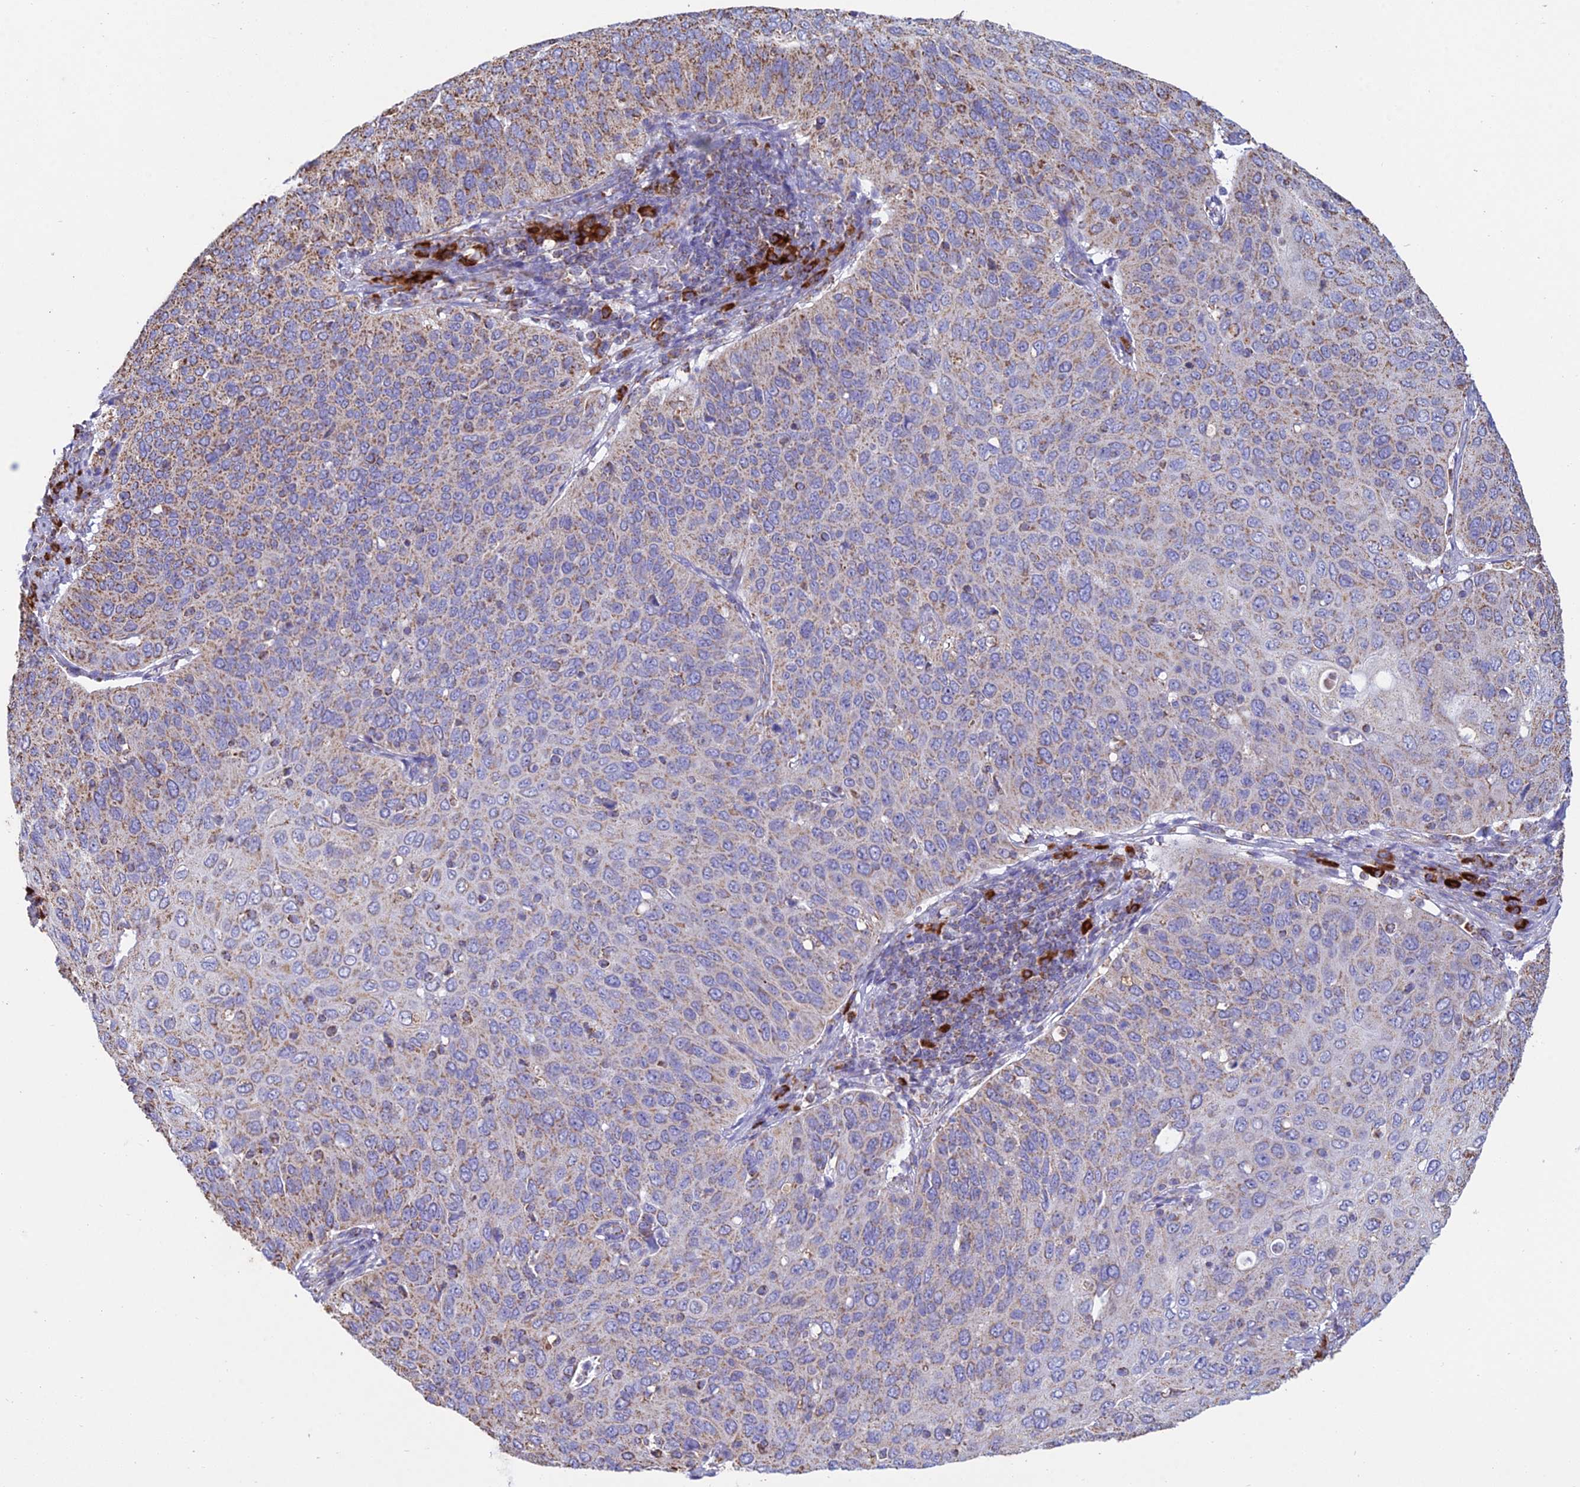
{"staining": {"intensity": "moderate", "quantity": "25%-75%", "location": "cytoplasmic/membranous"}, "tissue": "cervical cancer", "cell_type": "Tumor cells", "image_type": "cancer", "snomed": [{"axis": "morphology", "description": "Squamous cell carcinoma, NOS"}, {"axis": "topography", "description": "Cervix"}], "caption": "IHC micrograph of human cervical squamous cell carcinoma stained for a protein (brown), which displays medium levels of moderate cytoplasmic/membranous staining in approximately 25%-75% of tumor cells.", "gene": "OR2W3", "patient": {"sex": "female", "age": 36}}